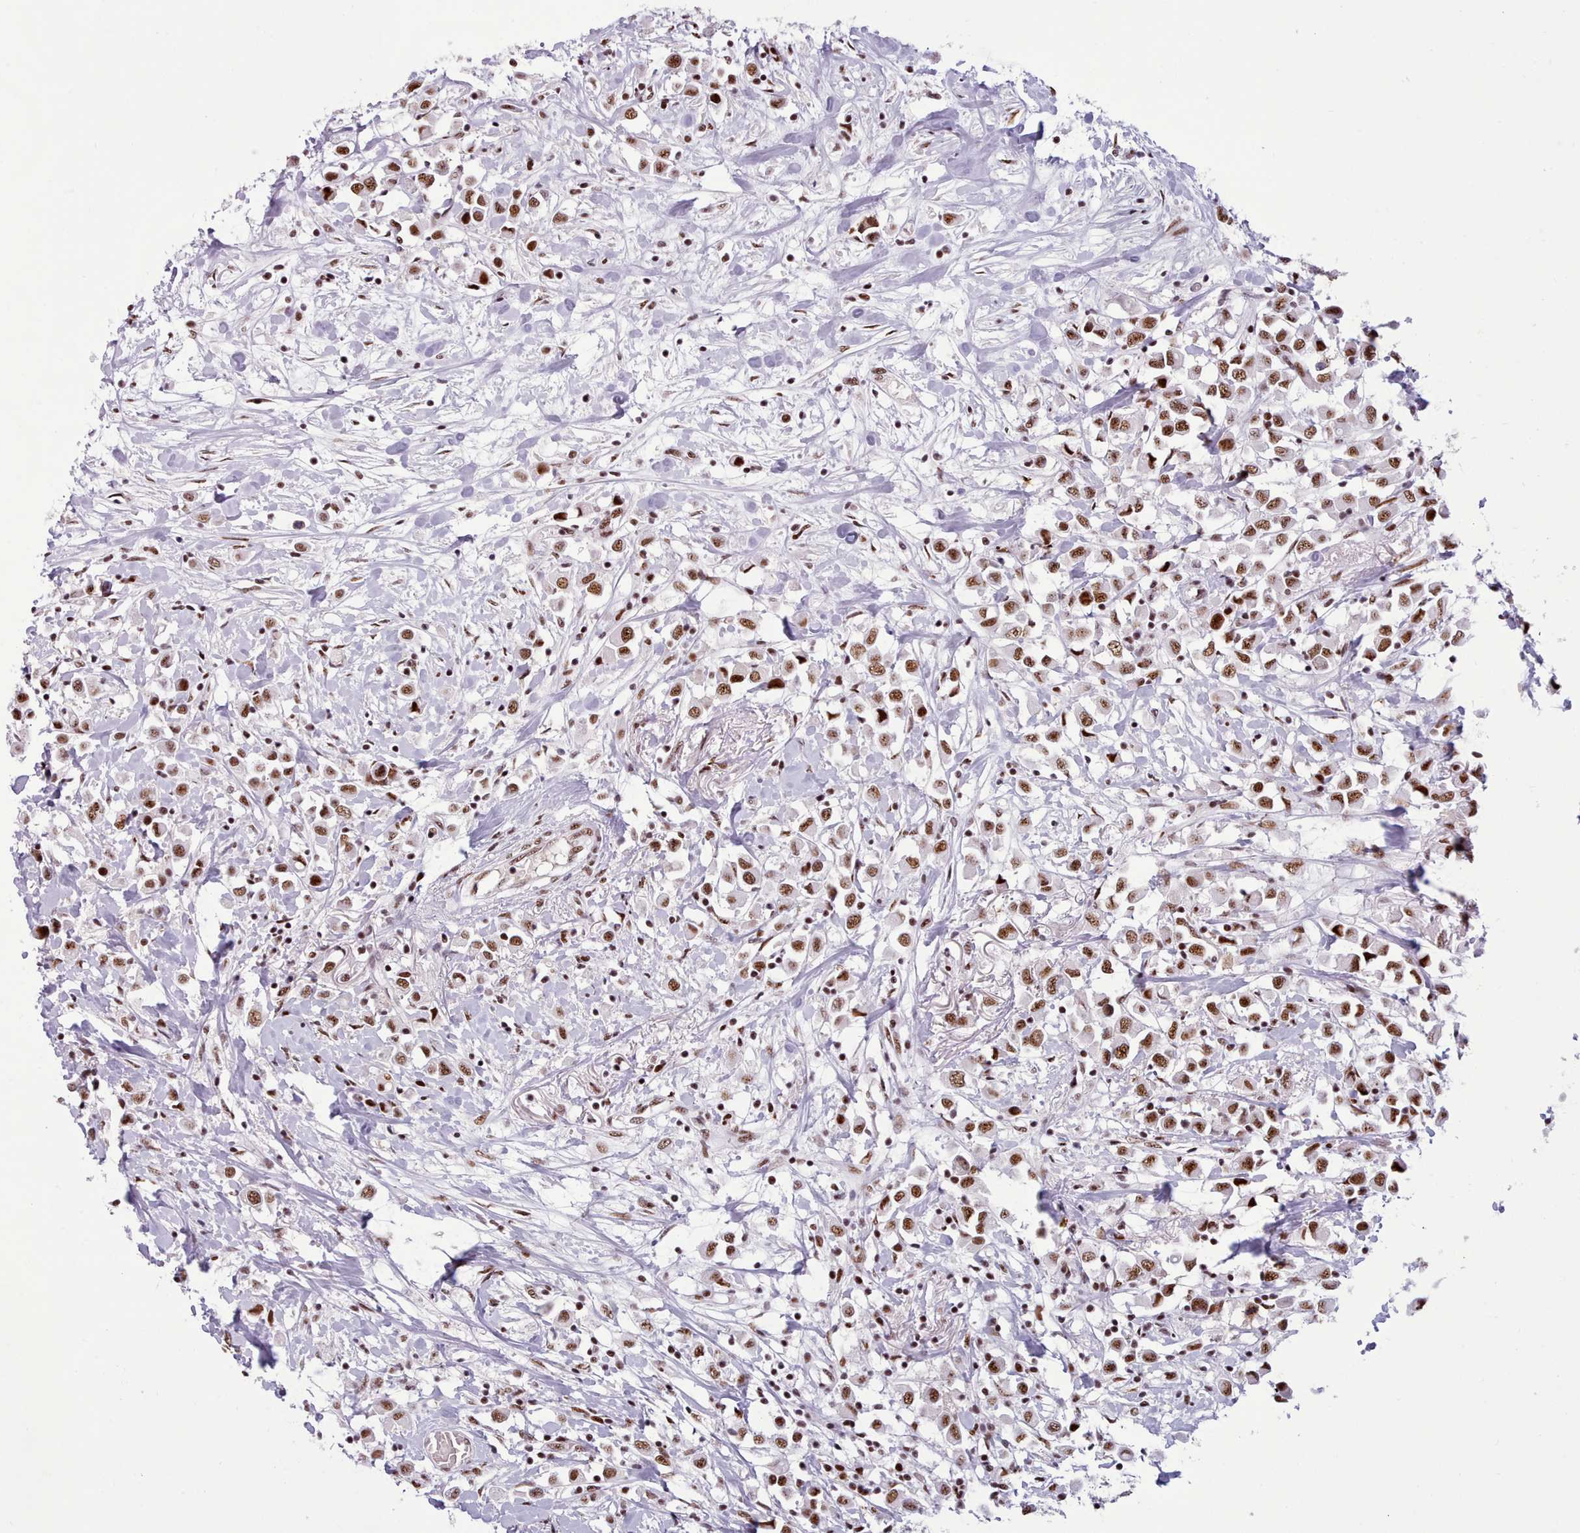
{"staining": {"intensity": "strong", "quantity": ">75%", "location": "nuclear"}, "tissue": "breast cancer", "cell_type": "Tumor cells", "image_type": "cancer", "snomed": [{"axis": "morphology", "description": "Duct carcinoma"}, {"axis": "topography", "description": "Breast"}], "caption": "Immunohistochemical staining of human breast cancer (invasive ductal carcinoma) shows high levels of strong nuclear expression in approximately >75% of tumor cells.", "gene": "TMEM35B", "patient": {"sex": "female", "age": 61}}